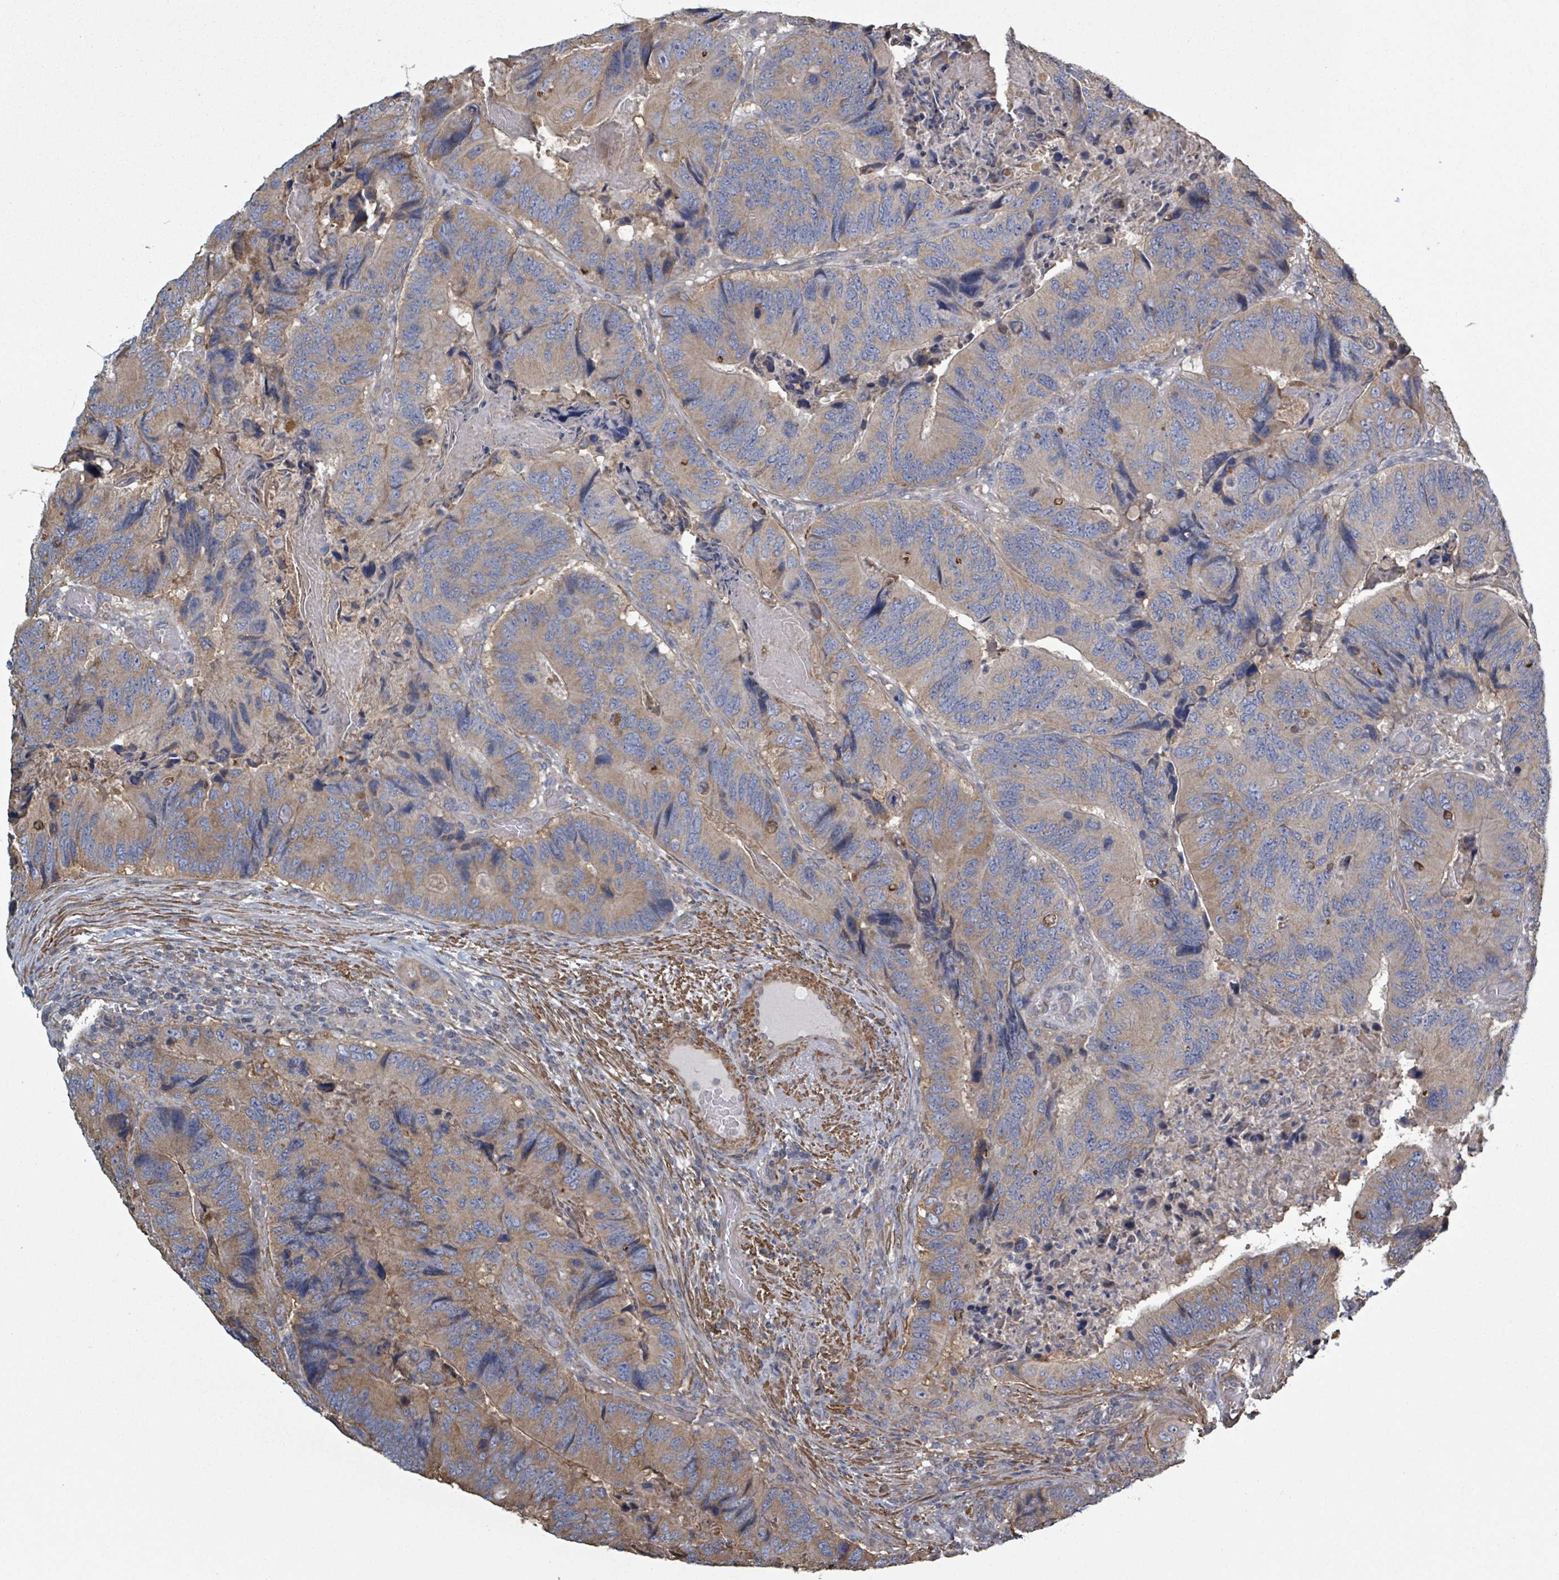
{"staining": {"intensity": "weak", "quantity": ">75%", "location": "cytoplasmic/membranous"}, "tissue": "colorectal cancer", "cell_type": "Tumor cells", "image_type": "cancer", "snomed": [{"axis": "morphology", "description": "Adenocarcinoma, NOS"}, {"axis": "topography", "description": "Colon"}], "caption": "Protein analysis of colorectal cancer tissue exhibits weak cytoplasmic/membranous staining in about >75% of tumor cells. (IHC, brightfield microscopy, high magnification).", "gene": "ADCK1", "patient": {"sex": "male", "age": 84}}